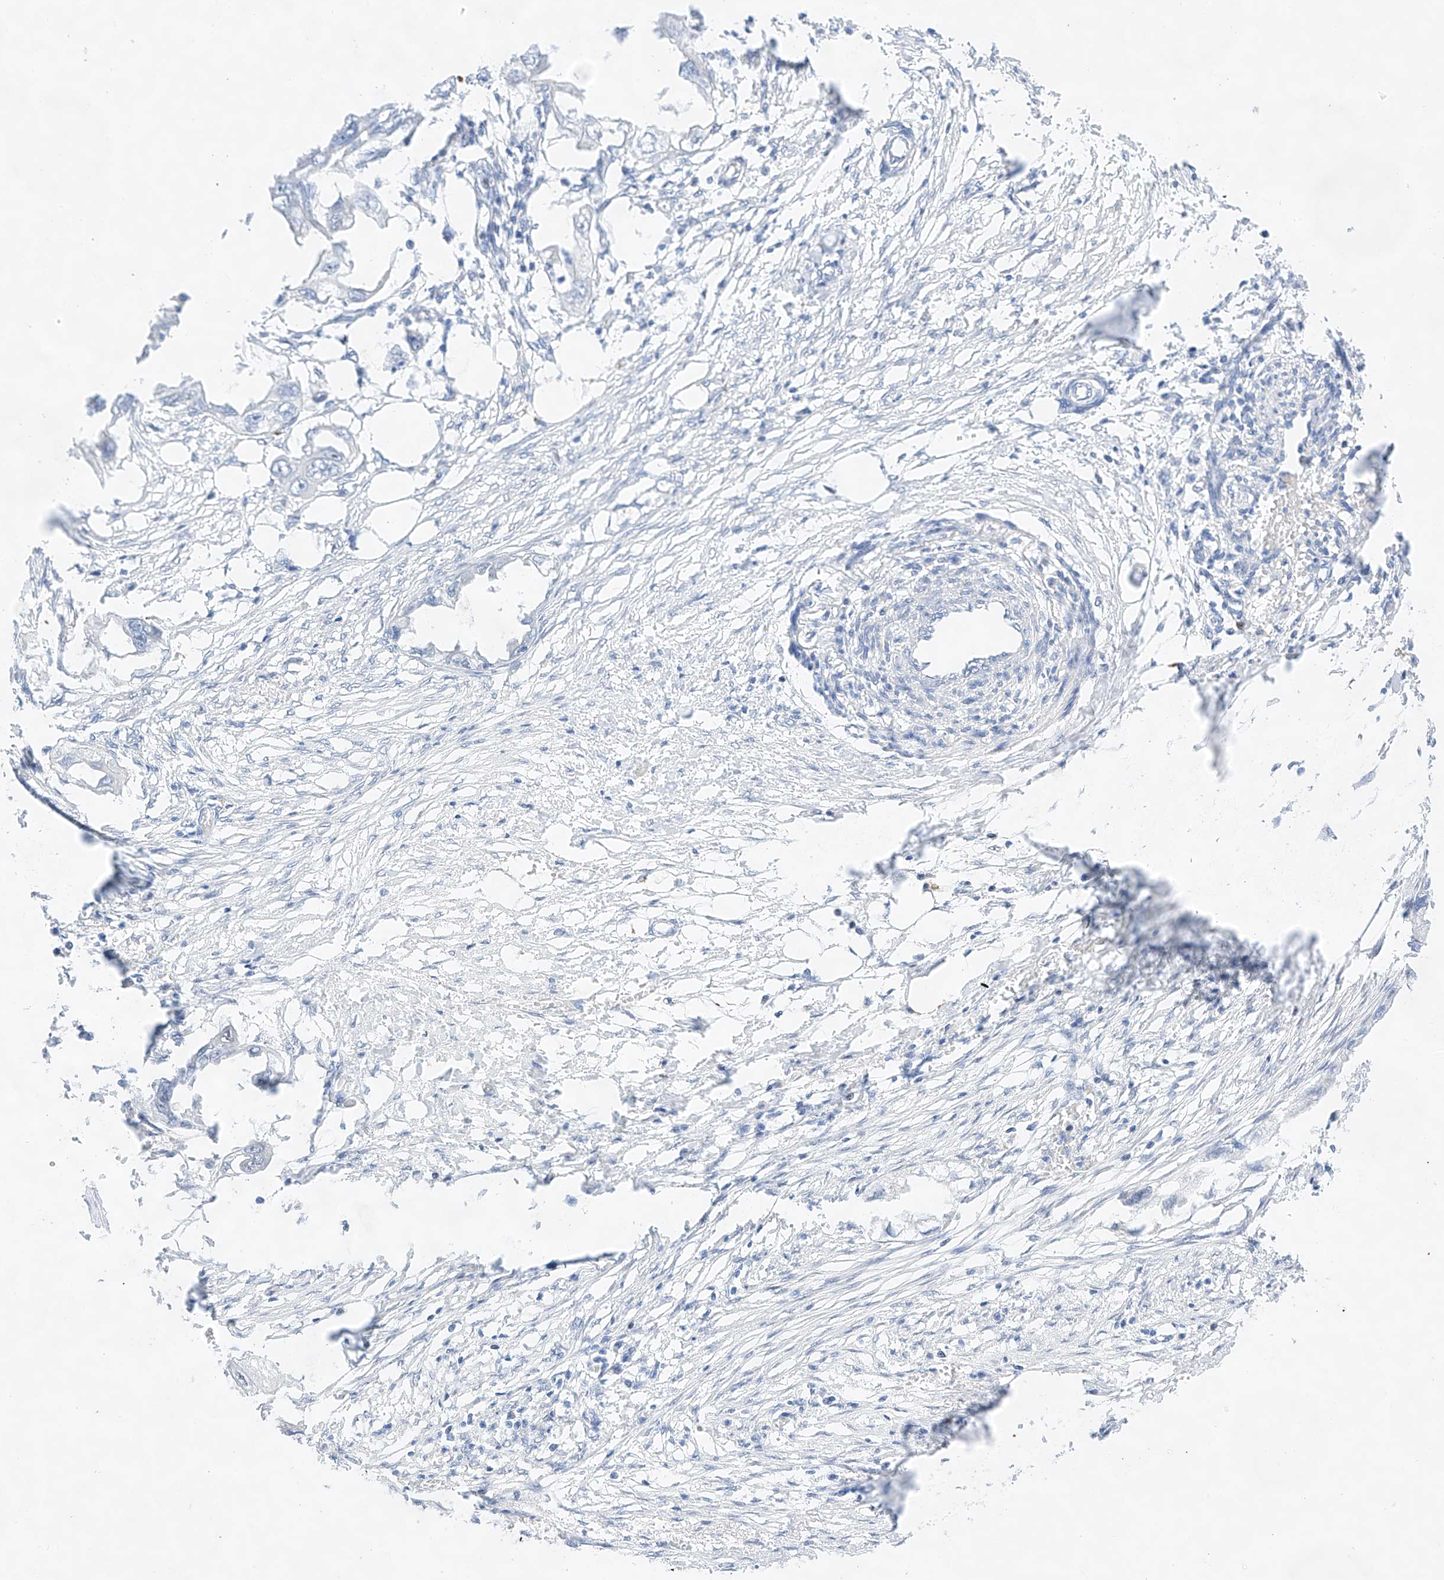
{"staining": {"intensity": "negative", "quantity": "none", "location": "none"}, "tissue": "endometrial cancer", "cell_type": "Tumor cells", "image_type": "cancer", "snomed": [{"axis": "morphology", "description": "Adenocarcinoma, NOS"}, {"axis": "morphology", "description": "Adenocarcinoma, metastatic, NOS"}, {"axis": "topography", "description": "Adipose tissue"}, {"axis": "topography", "description": "Endometrium"}], "caption": "An immunohistochemistry image of endometrial metastatic adenocarcinoma is shown. There is no staining in tumor cells of endometrial metastatic adenocarcinoma.", "gene": "NT5C3B", "patient": {"sex": "female", "age": 67}}